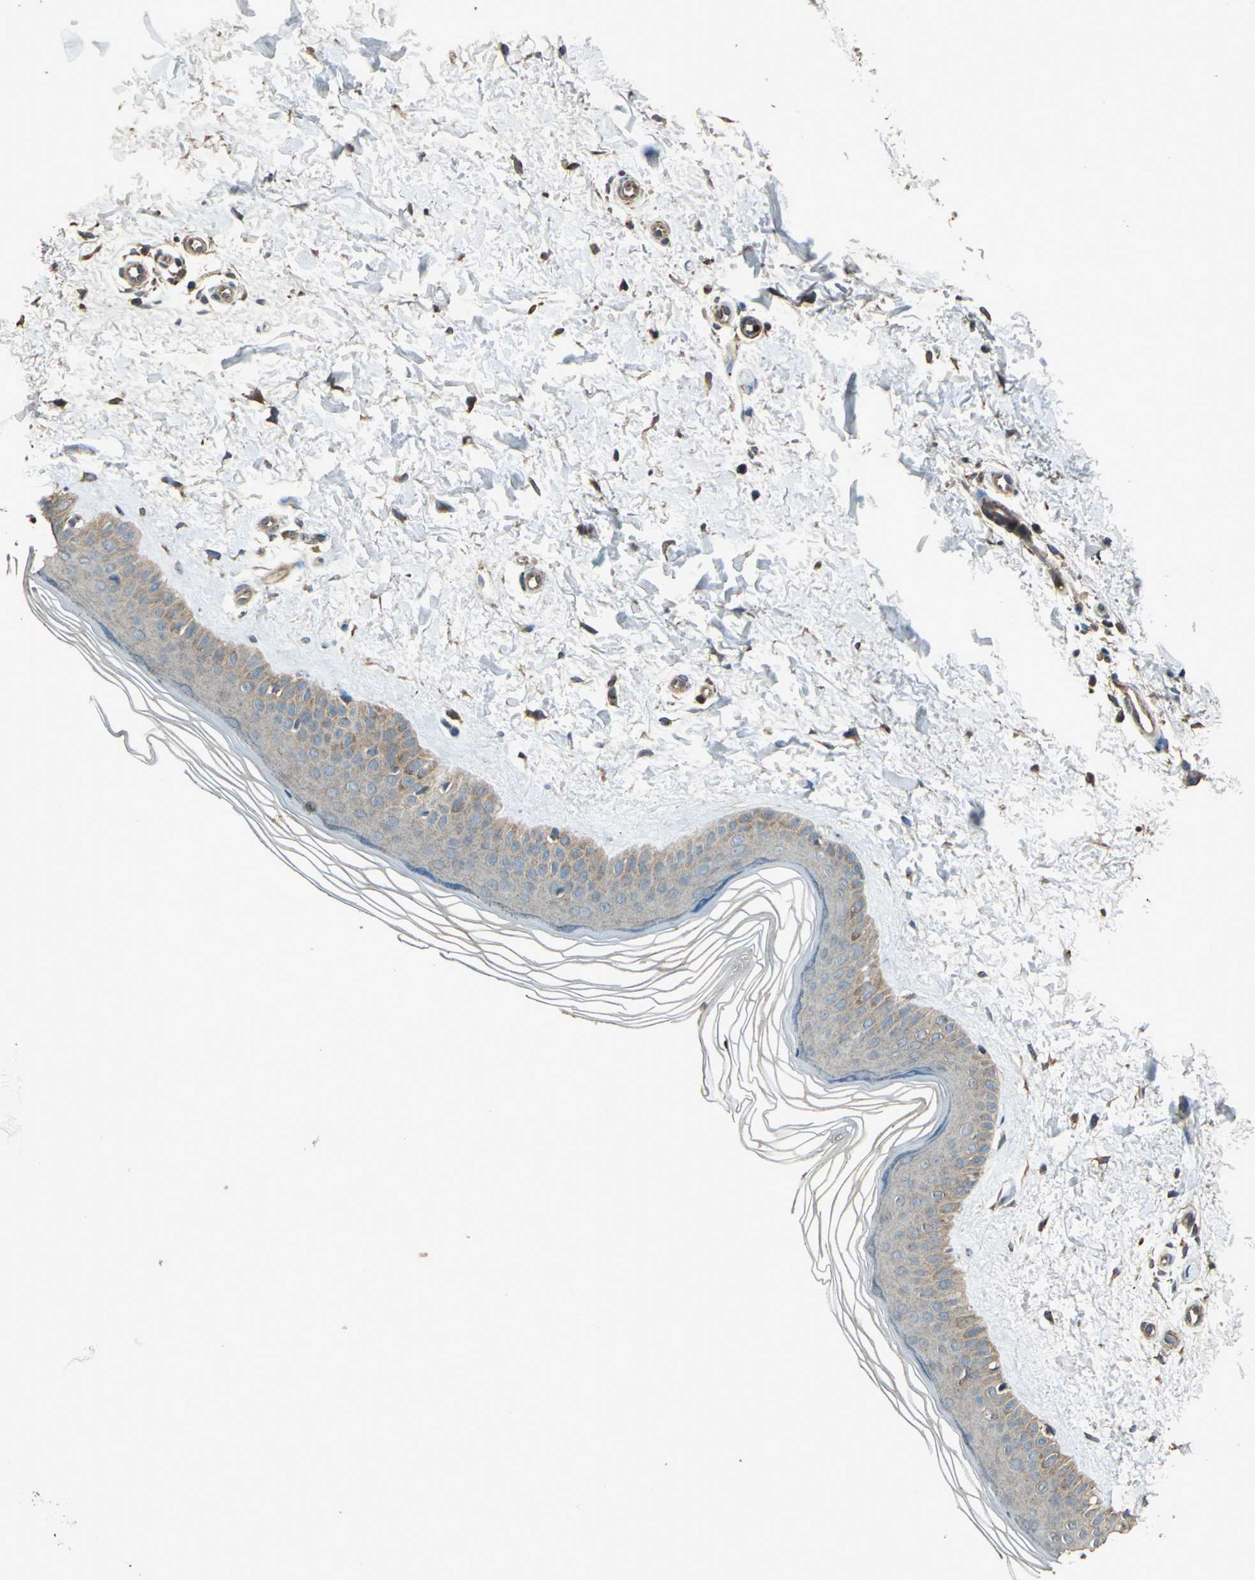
{"staining": {"intensity": "moderate", "quantity": ">75%", "location": "cytoplasmic/membranous"}, "tissue": "skin", "cell_type": "Fibroblasts", "image_type": "normal", "snomed": [{"axis": "morphology", "description": "Normal tissue, NOS"}, {"axis": "topography", "description": "Skin"}], "caption": "Moderate cytoplasmic/membranous staining for a protein is seen in approximately >75% of fibroblasts of normal skin using immunohistochemistry (IHC).", "gene": "POLRMT", "patient": {"sex": "female", "age": 19}}